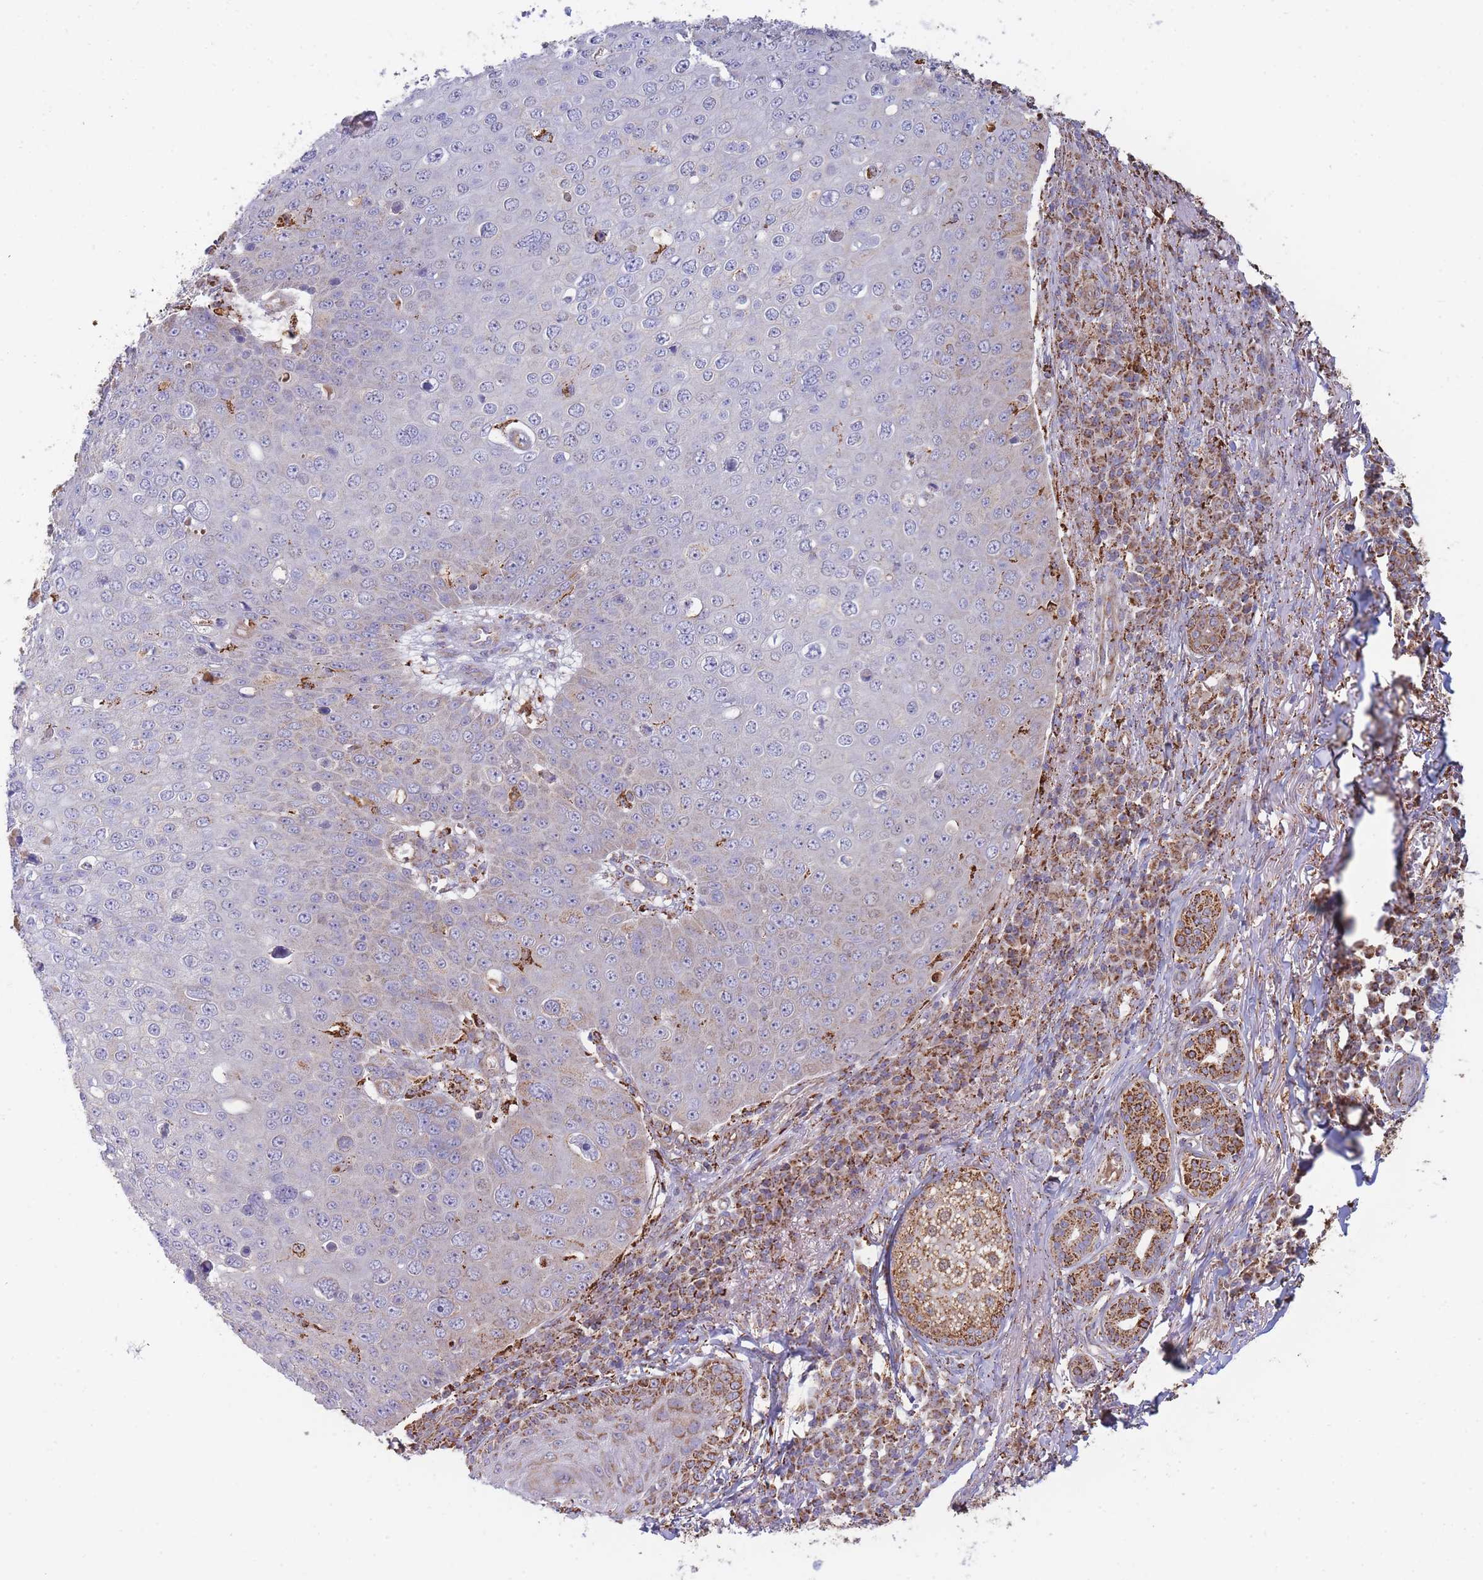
{"staining": {"intensity": "negative", "quantity": "none", "location": "none"}, "tissue": "skin cancer", "cell_type": "Tumor cells", "image_type": "cancer", "snomed": [{"axis": "morphology", "description": "Squamous cell carcinoma, NOS"}, {"axis": "topography", "description": "Skin"}], "caption": "Immunohistochemistry (IHC) histopathology image of skin cancer (squamous cell carcinoma) stained for a protein (brown), which displays no expression in tumor cells.", "gene": "MRPL17", "patient": {"sex": "male", "age": 71}}